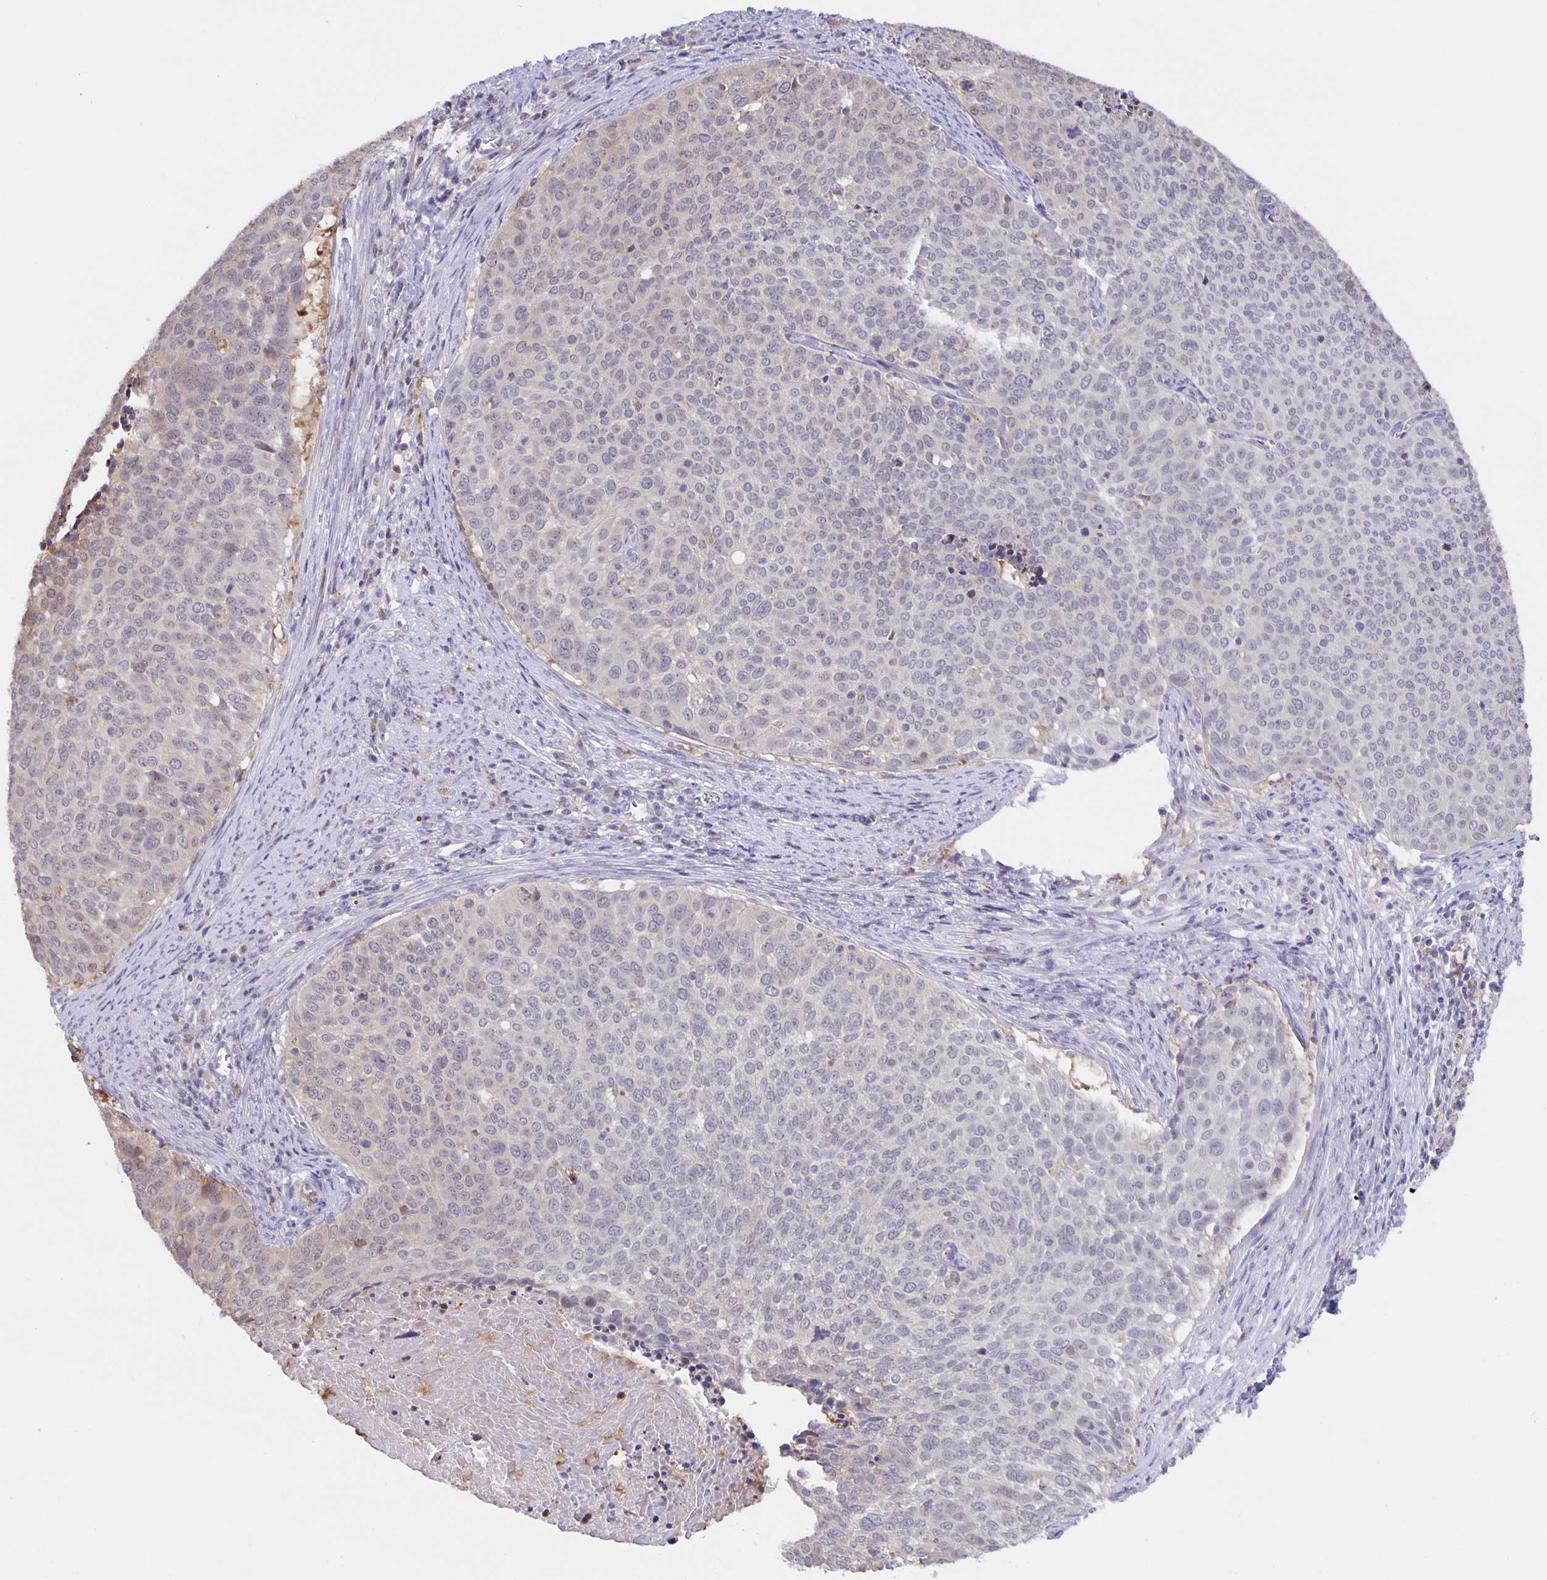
{"staining": {"intensity": "negative", "quantity": "none", "location": "none"}, "tissue": "cervical cancer", "cell_type": "Tumor cells", "image_type": "cancer", "snomed": [{"axis": "morphology", "description": "Squamous cell carcinoma, NOS"}, {"axis": "topography", "description": "Cervix"}], "caption": "Immunohistochemistry histopathology image of neoplastic tissue: human cervical cancer stained with DAB exhibits no significant protein staining in tumor cells.", "gene": "MARCHF6", "patient": {"sex": "female", "age": 39}}